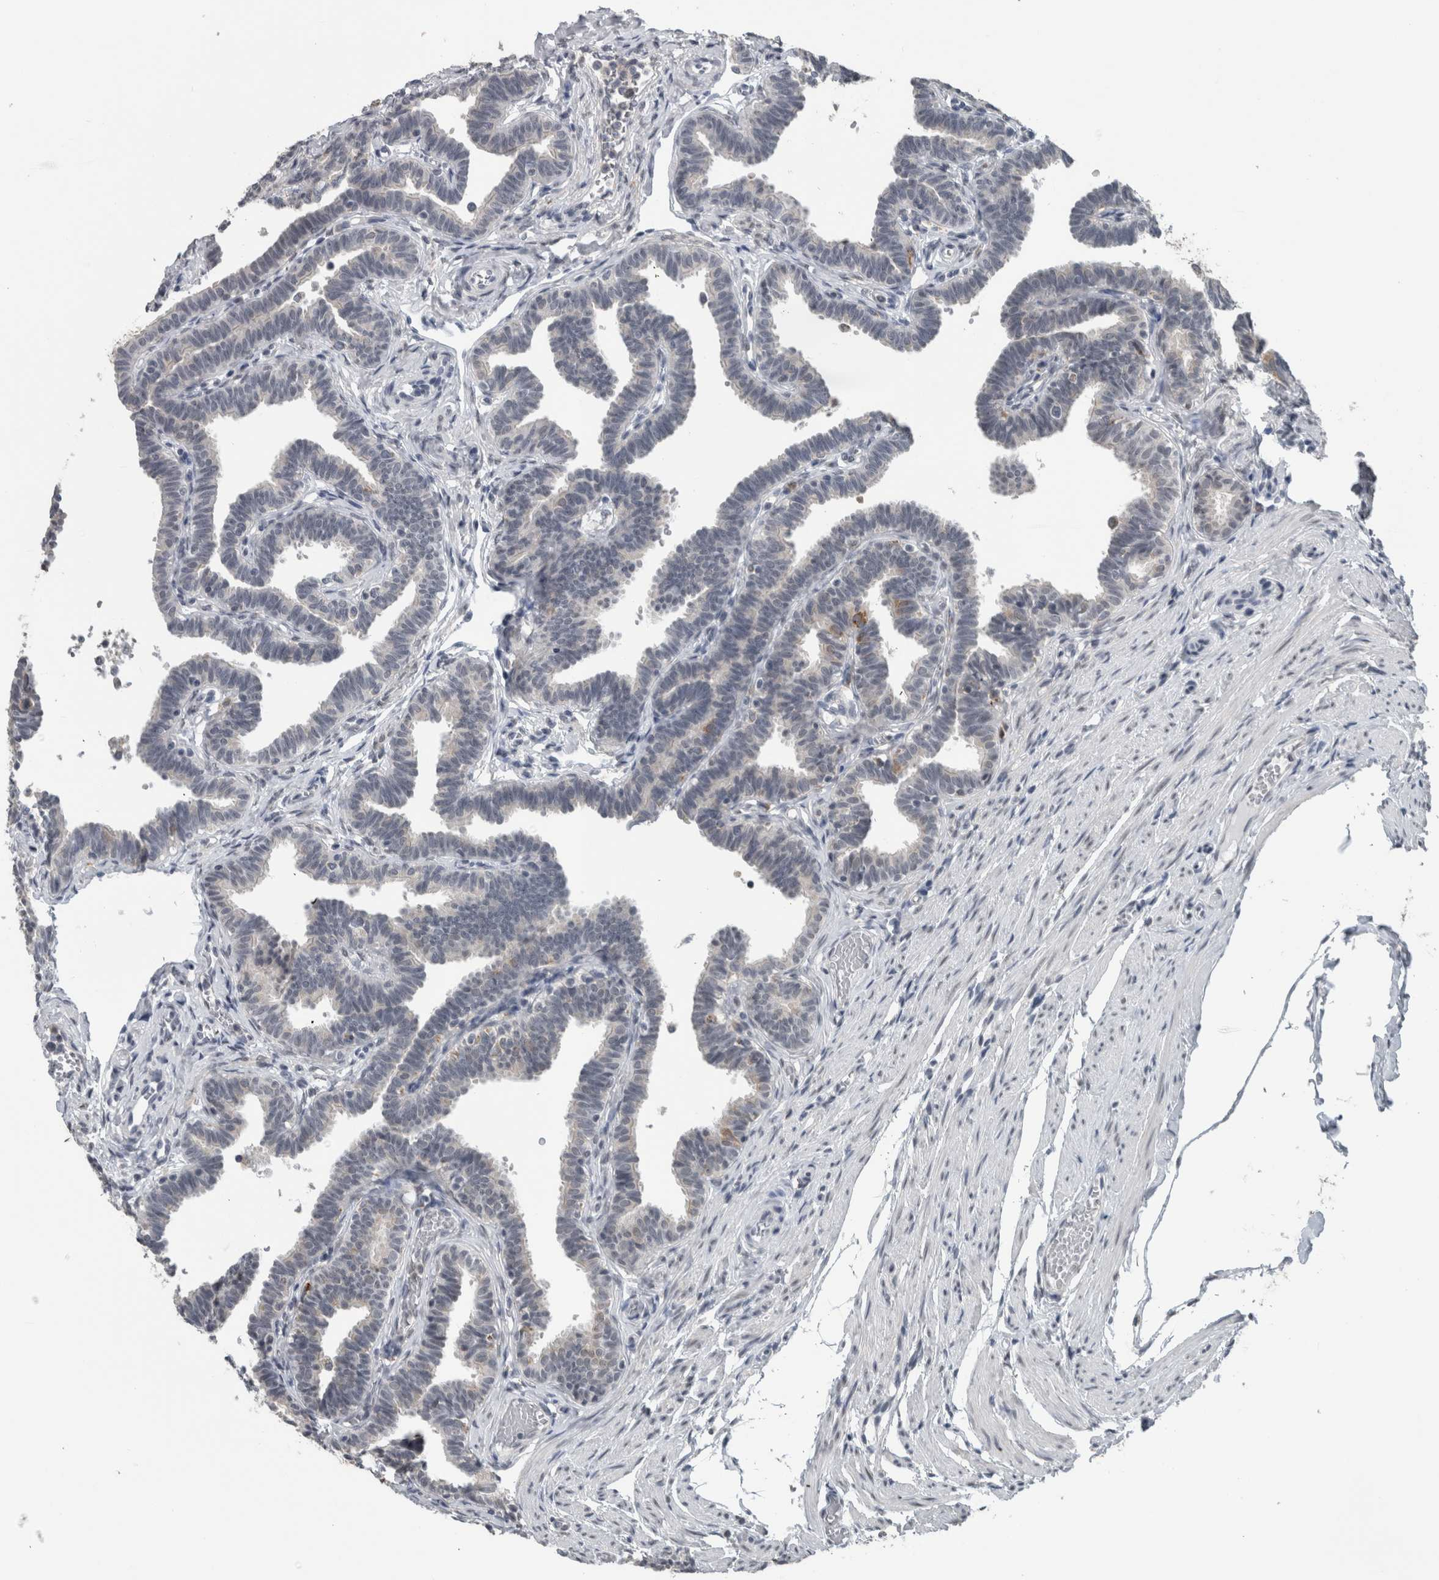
{"staining": {"intensity": "negative", "quantity": "none", "location": "none"}, "tissue": "fallopian tube", "cell_type": "Glandular cells", "image_type": "normal", "snomed": [{"axis": "morphology", "description": "Normal tissue, NOS"}, {"axis": "topography", "description": "Fallopian tube"}, {"axis": "topography", "description": "Ovary"}], "caption": "A high-resolution photomicrograph shows IHC staining of benign fallopian tube, which demonstrates no significant staining in glandular cells.", "gene": "ACSF2", "patient": {"sex": "female", "age": 23}}